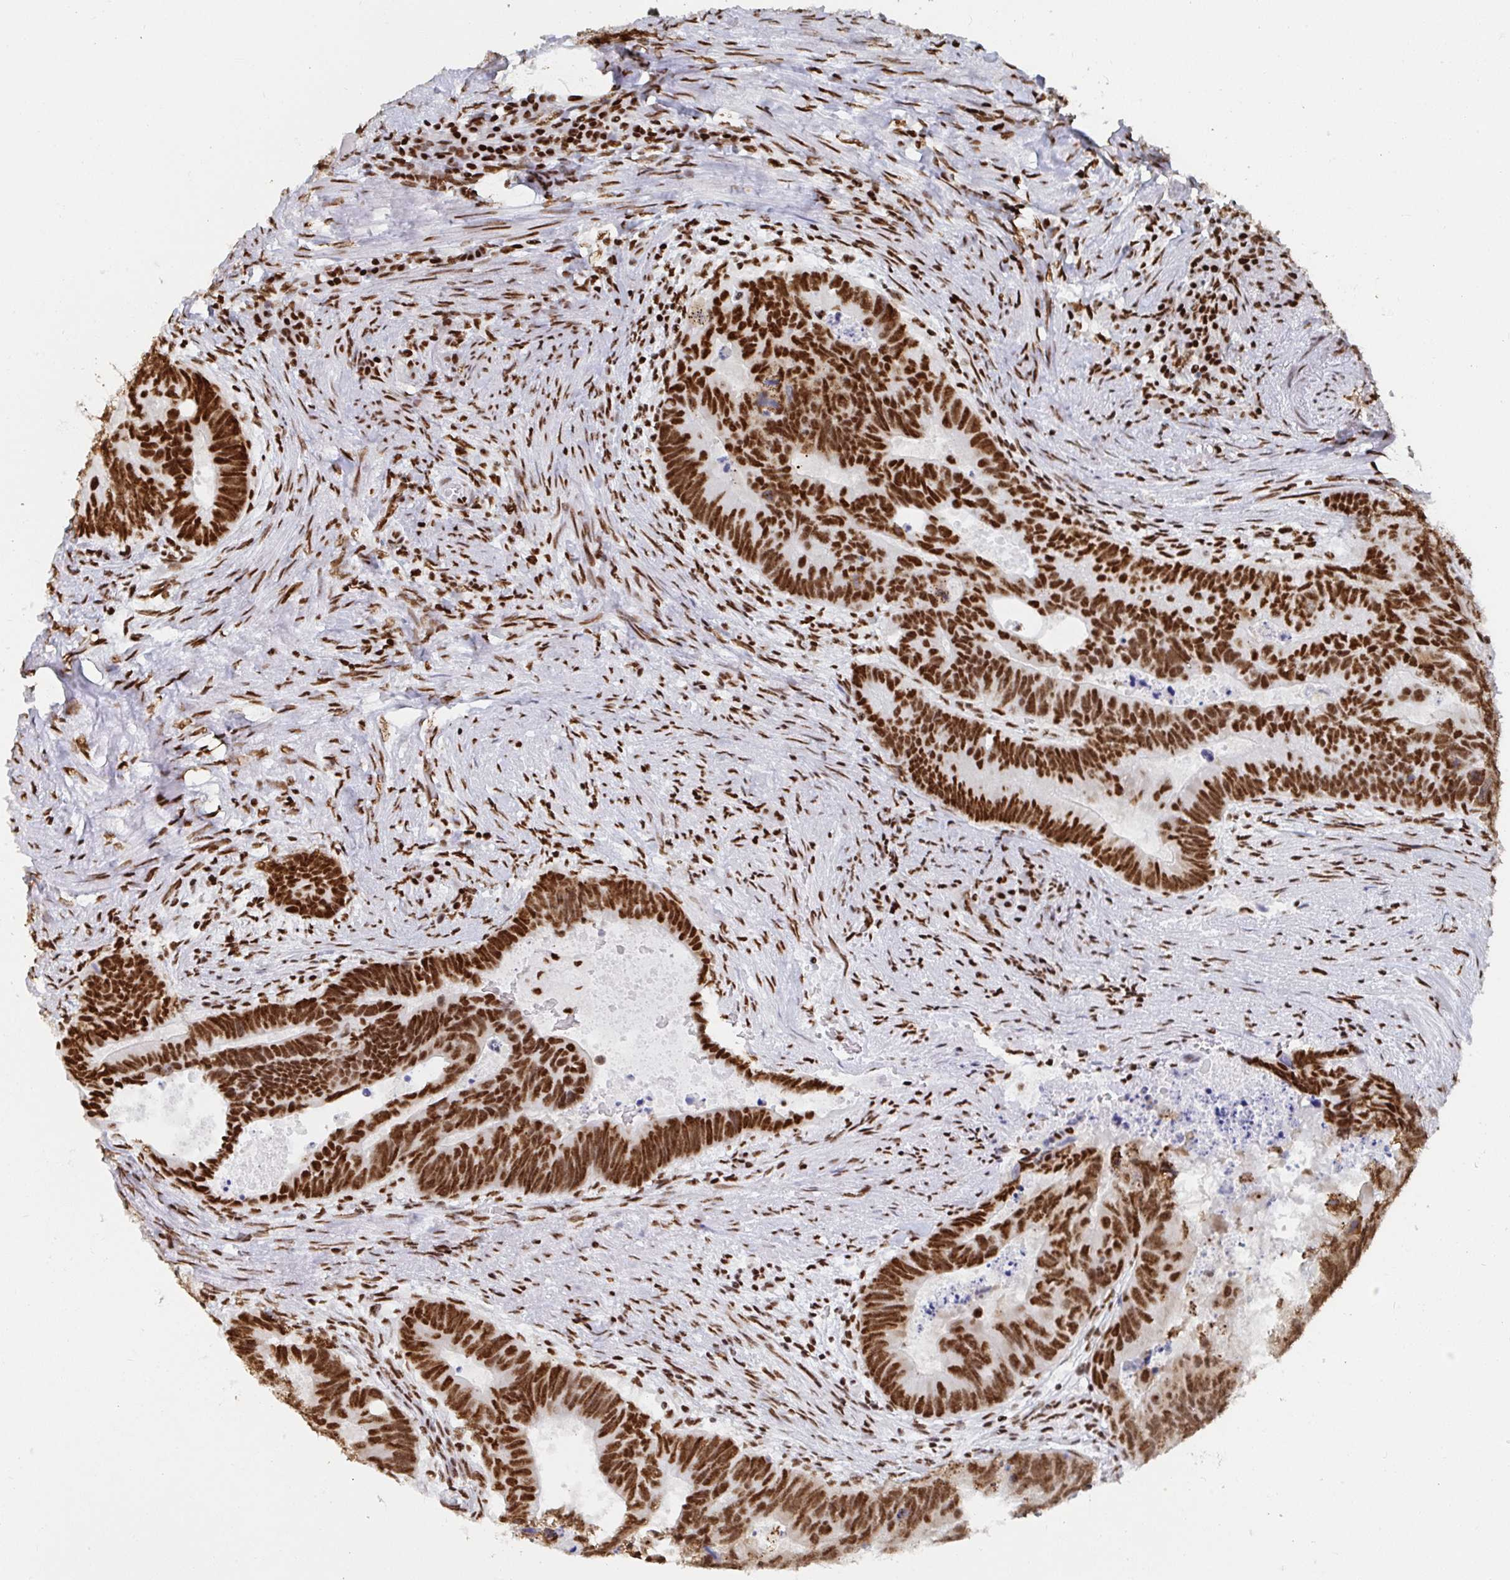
{"staining": {"intensity": "strong", "quantity": ">75%", "location": "nuclear"}, "tissue": "colorectal cancer", "cell_type": "Tumor cells", "image_type": "cancer", "snomed": [{"axis": "morphology", "description": "Adenocarcinoma, NOS"}, {"axis": "topography", "description": "Colon"}], "caption": "High-power microscopy captured an immunohistochemistry (IHC) photomicrograph of colorectal cancer, revealing strong nuclear staining in about >75% of tumor cells.", "gene": "EWSR1", "patient": {"sex": "male", "age": 62}}